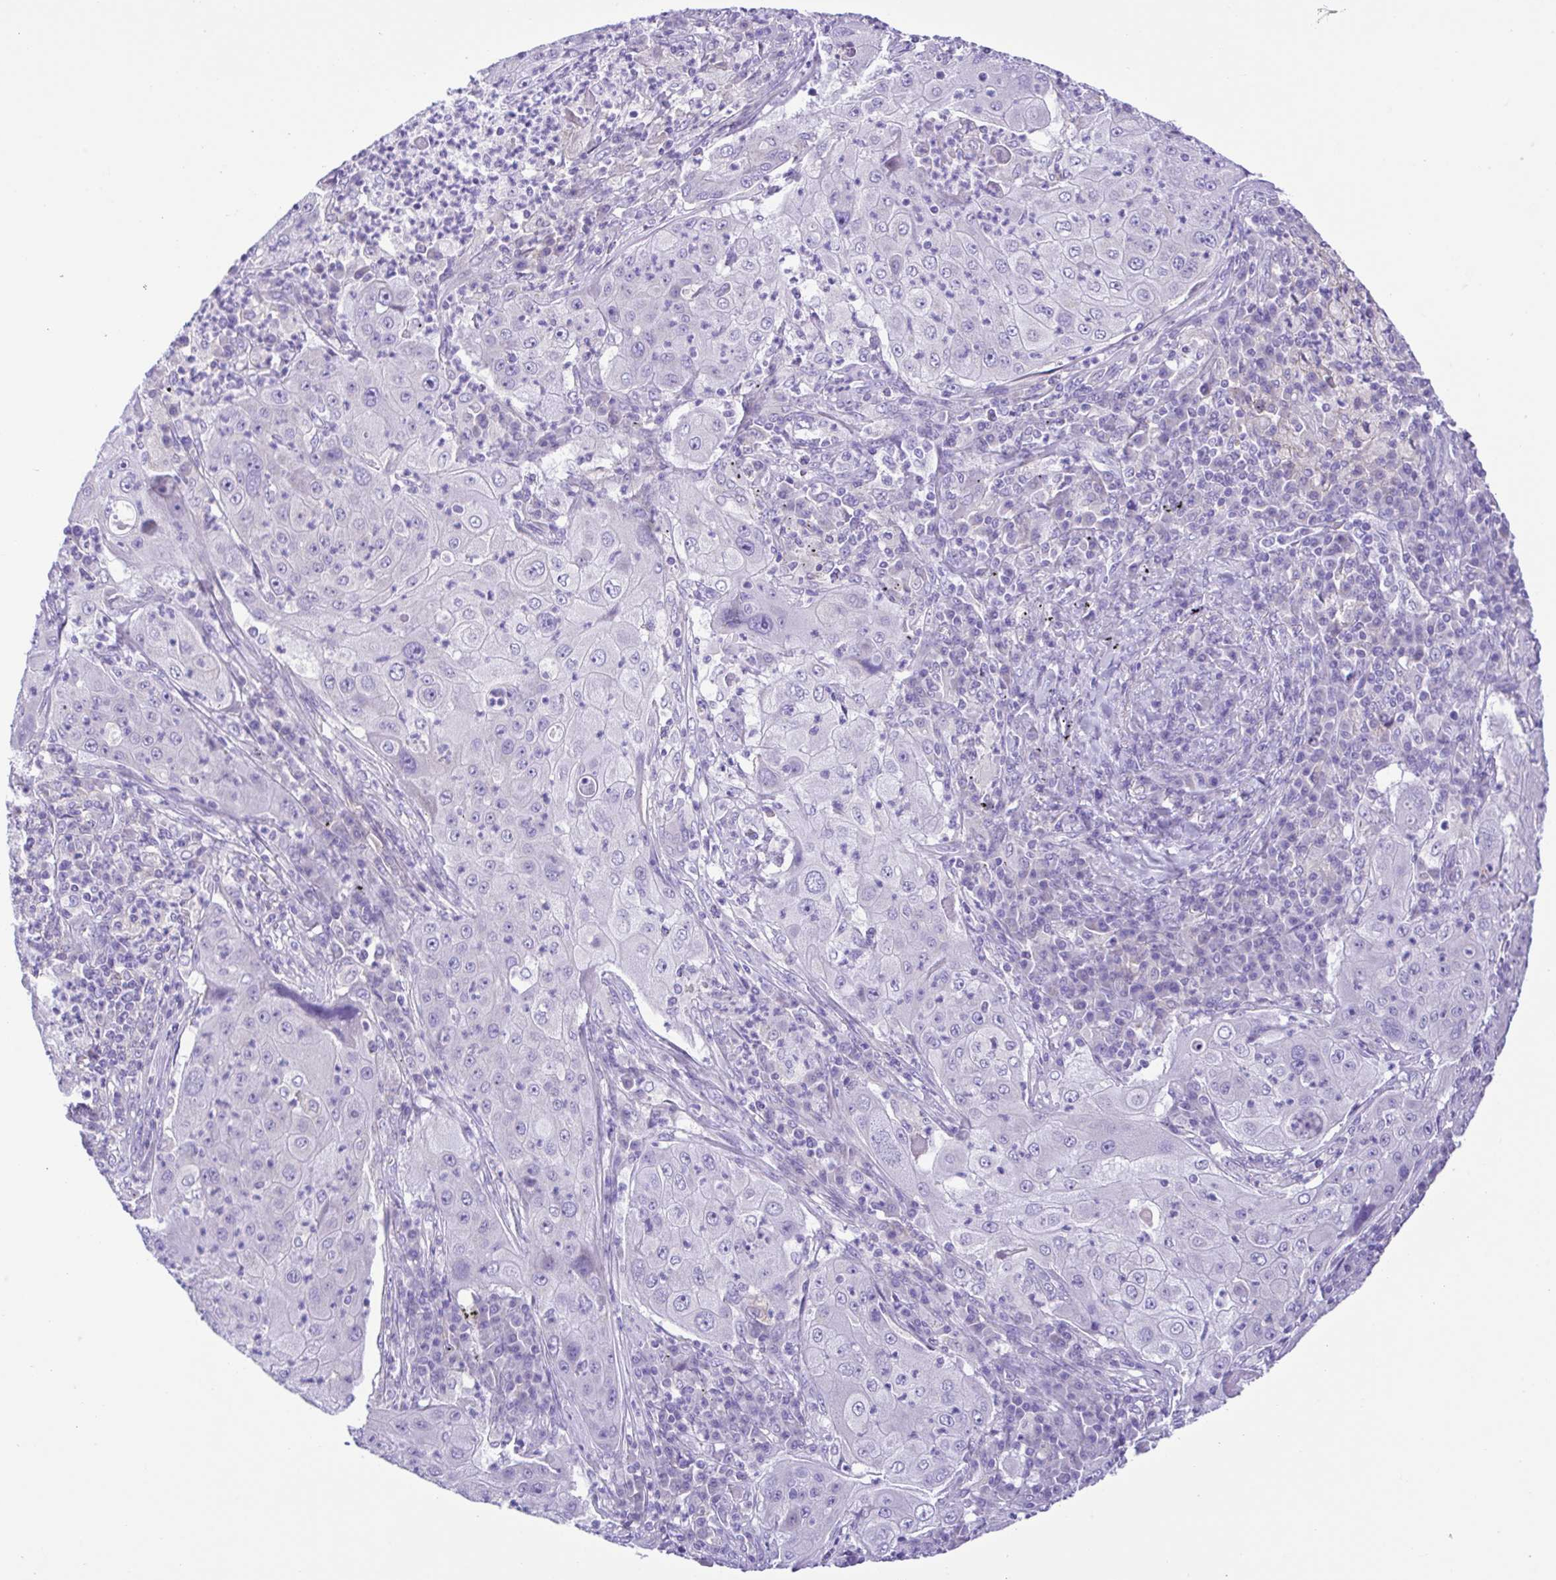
{"staining": {"intensity": "negative", "quantity": "none", "location": "none"}, "tissue": "lung cancer", "cell_type": "Tumor cells", "image_type": "cancer", "snomed": [{"axis": "morphology", "description": "Squamous cell carcinoma, NOS"}, {"axis": "topography", "description": "Lung"}], "caption": "High power microscopy image of an immunohistochemistry (IHC) histopathology image of lung cancer (squamous cell carcinoma), revealing no significant expression in tumor cells.", "gene": "CD72", "patient": {"sex": "female", "age": 59}}